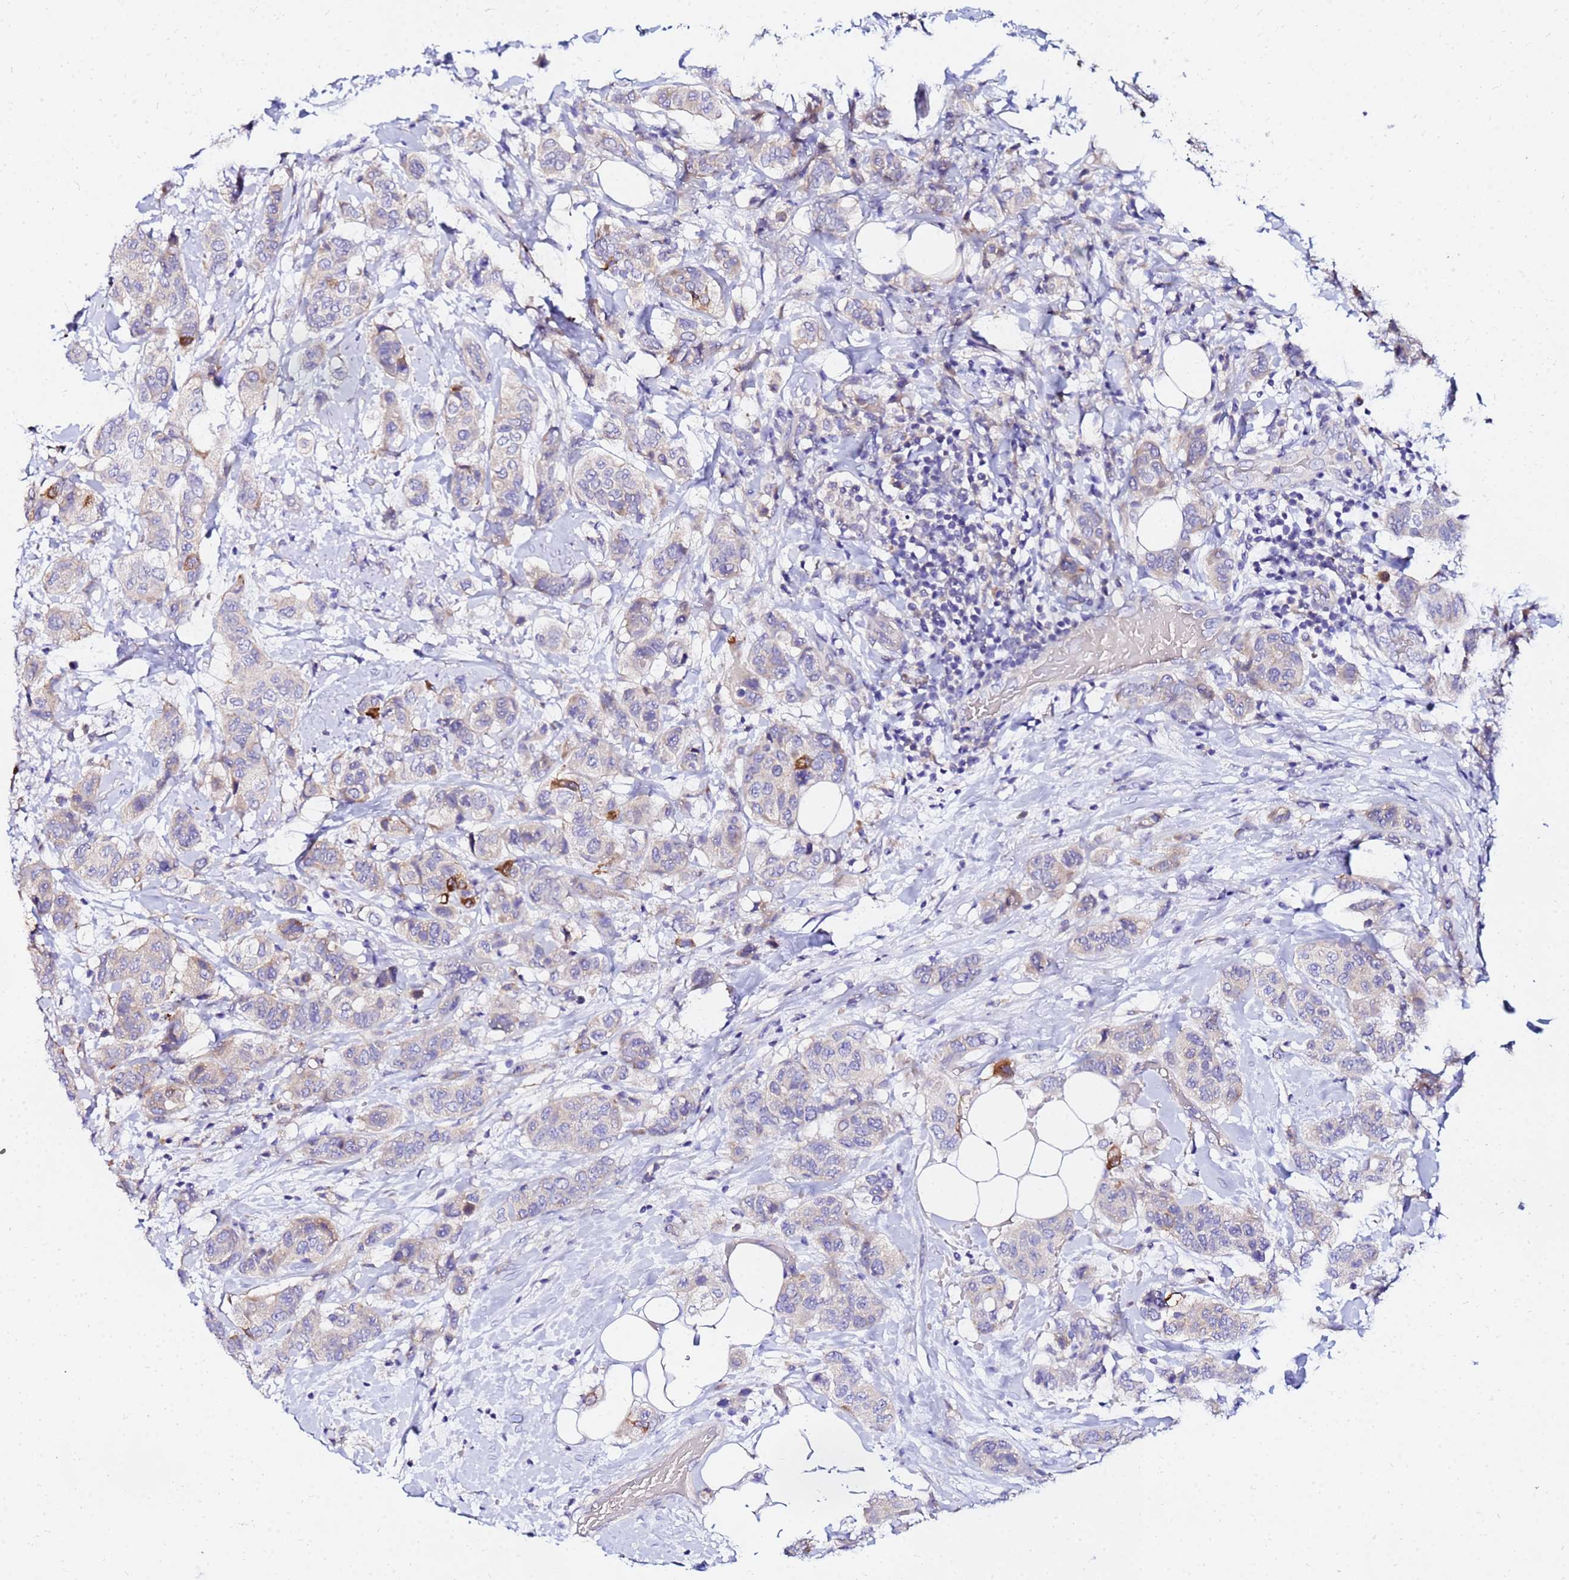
{"staining": {"intensity": "moderate", "quantity": "<25%", "location": "cytoplasmic/membranous"}, "tissue": "breast cancer", "cell_type": "Tumor cells", "image_type": "cancer", "snomed": [{"axis": "morphology", "description": "Lobular carcinoma"}, {"axis": "topography", "description": "Breast"}], "caption": "A brown stain highlights moderate cytoplasmic/membranous positivity of a protein in human lobular carcinoma (breast) tumor cells. Immunohistochemistry (ihc) stains the protein of interest in brown and the nuclei are stained blue.", "gene": "HERC5", "patient": {"sex": "female", "age": 51}}